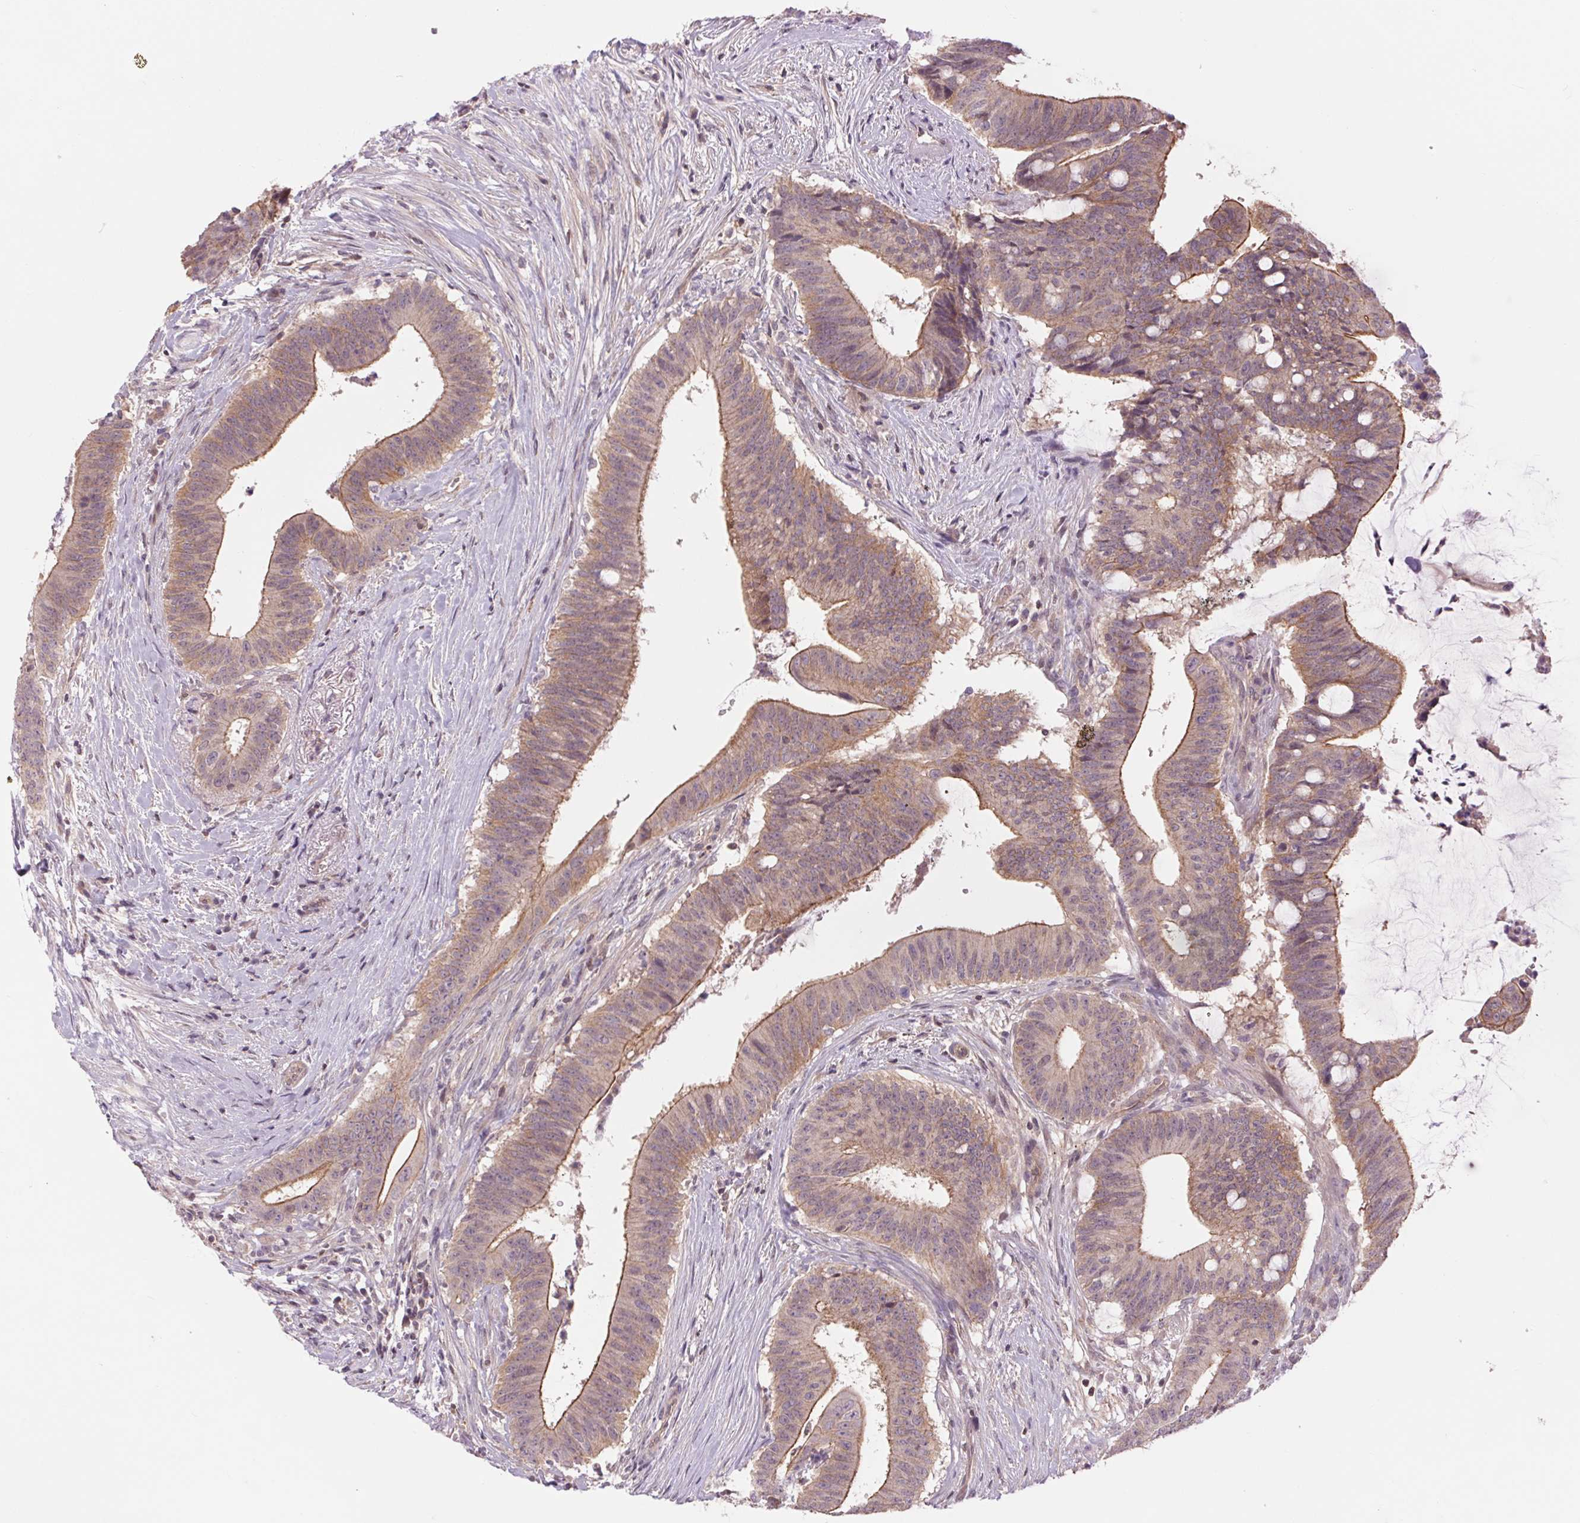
{"staining": {"intensity": "moderate", "quantity": ">75%", "location": "cytoplasmic/membranous"}, "tissue": "colorectal cancer", "cell_type": "Tumor cells", "image_type": "cancer", "snomed": [{"axis": "morphology", "description": "Adenocarcinoma, NOS"}, {"axis": "topography", "description": "Colon"}], "caption": "Colorectal cancer (adenocarcinoma) was stained to show a protein in brown. There is medium levels of moderate cytoplasmic/membranous expression in approximately >75% of tumor cells.", "gene": "SH3RF2", "patient": {"sex": "female", "age": 43}}